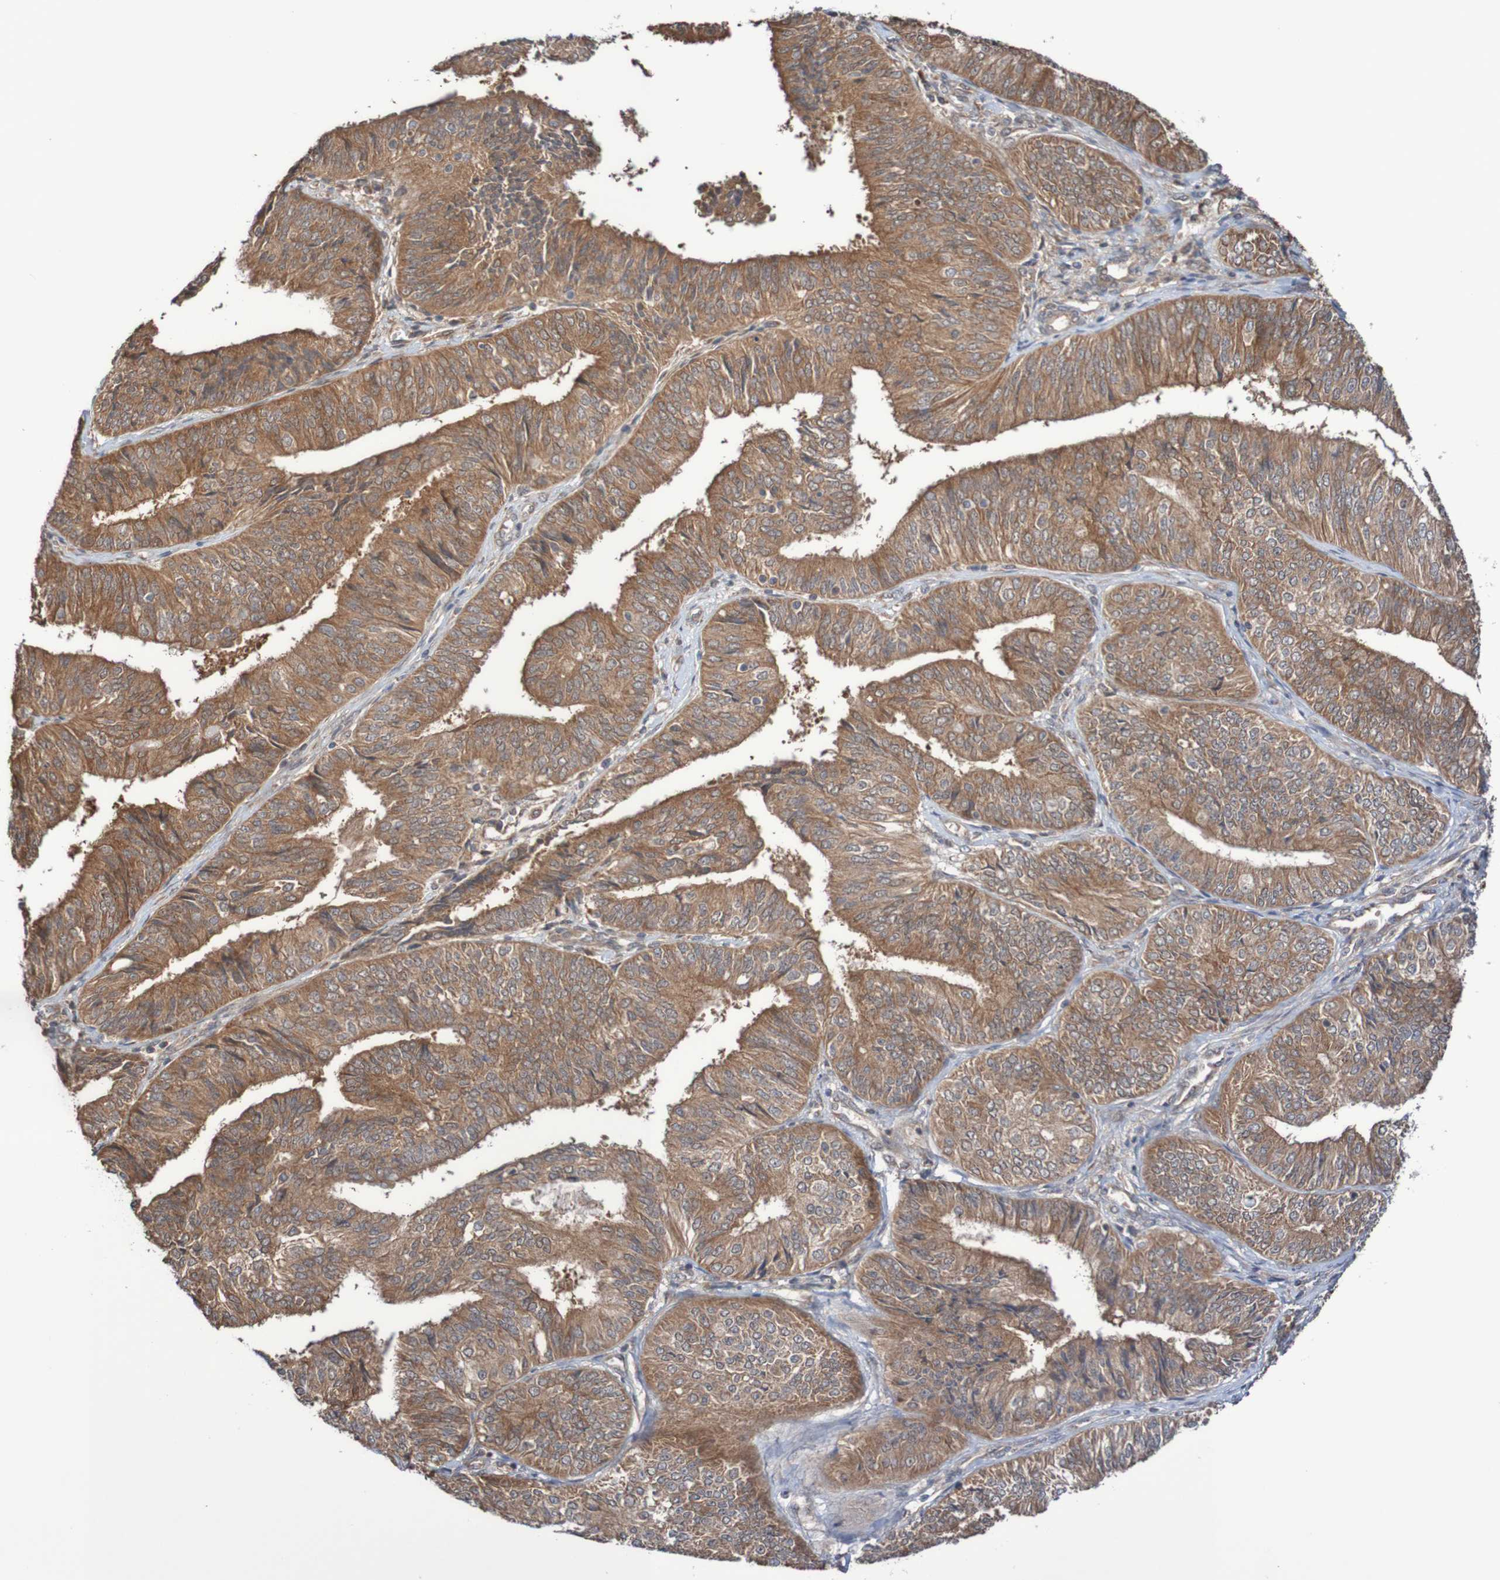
{"staining": {"intensity": "moderate", "quantity": ">75%", "location": "cytoplasmic/membranous"}, "tissue": "endometrial cancer", "cell_type": "Tumor cells", "image_type": "cancer", "snomed": [{"axis": "morphology", "description": "Adenocarcinoma, NOS"}, {"axis": "topography", "description": "Endometrium"}], "caption": "Immunohistochemistry histopathology image of neoplastic tissue: human endometrial adenocarcinoma stained using immunohistochemistry (IHC) reveals medium levels of moderate protein expression localized specifically in the cytoplasmic/membranous of tumor cells, appearing as a cytoplasmic/membranous brown color.", "gene": "PHPT1", "patient": {"sex": "female", "age": 58}}